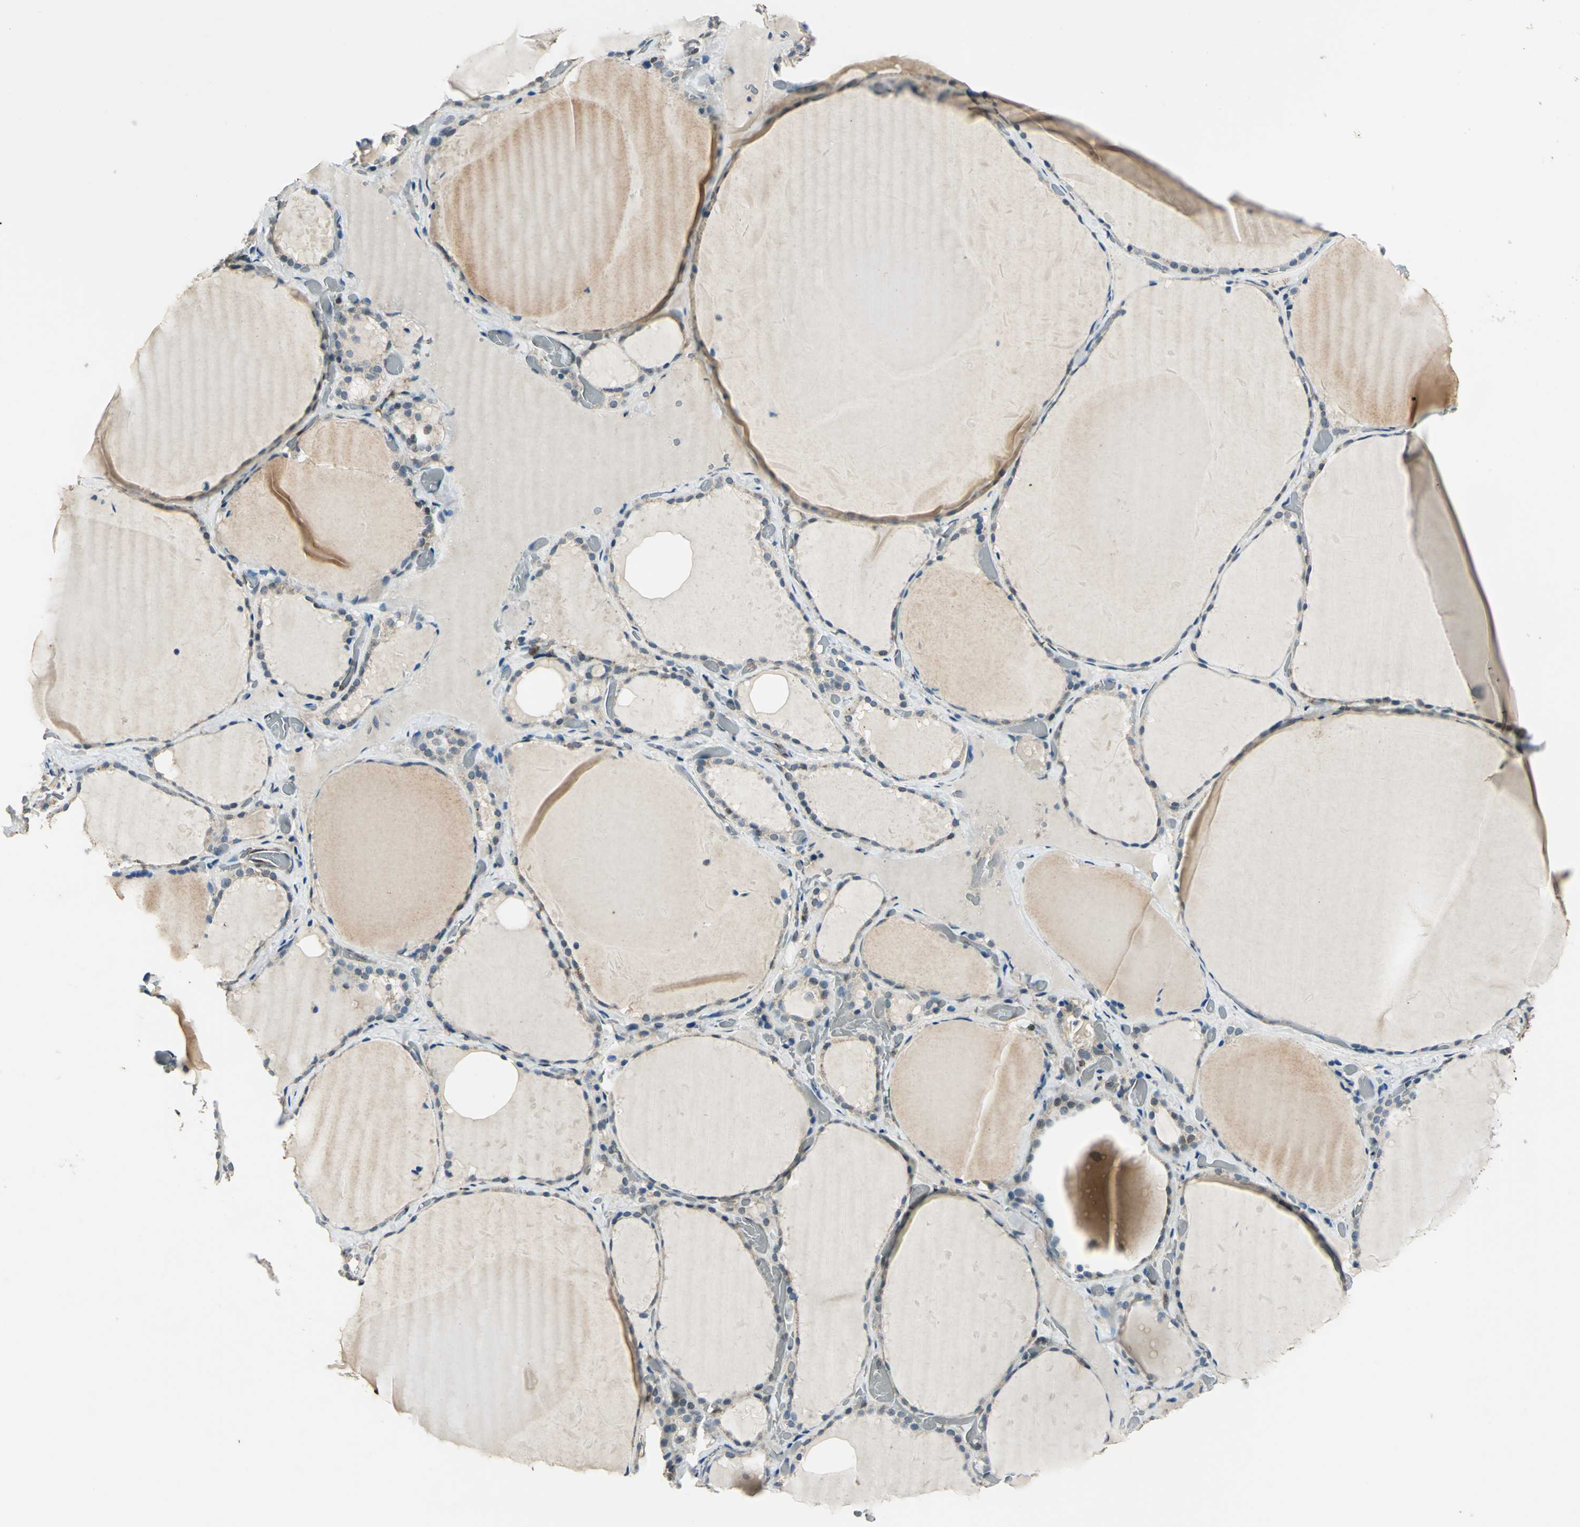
{"staining": {"intensity": "moderate", "quantity": "25%-75%", "location": "cytoplasmic/membranous"}, "tissue": "thyroid gland", "cell_type": "Glandular cells", "image_type": "normal", "snomed": [{"axis": "morphology", "description": "Normal tissue, NOS"}, {"axis": "topography", "description": "Thyroid gland"}], "caption": "Human thyroid gland stained with a brown dye demonstrates moderate cytoplasmic/membranous positive staining in about 25%-75% of glandular cells.", "gene": "NUDT2", "patient": {"sex": "female", "age": 22}}